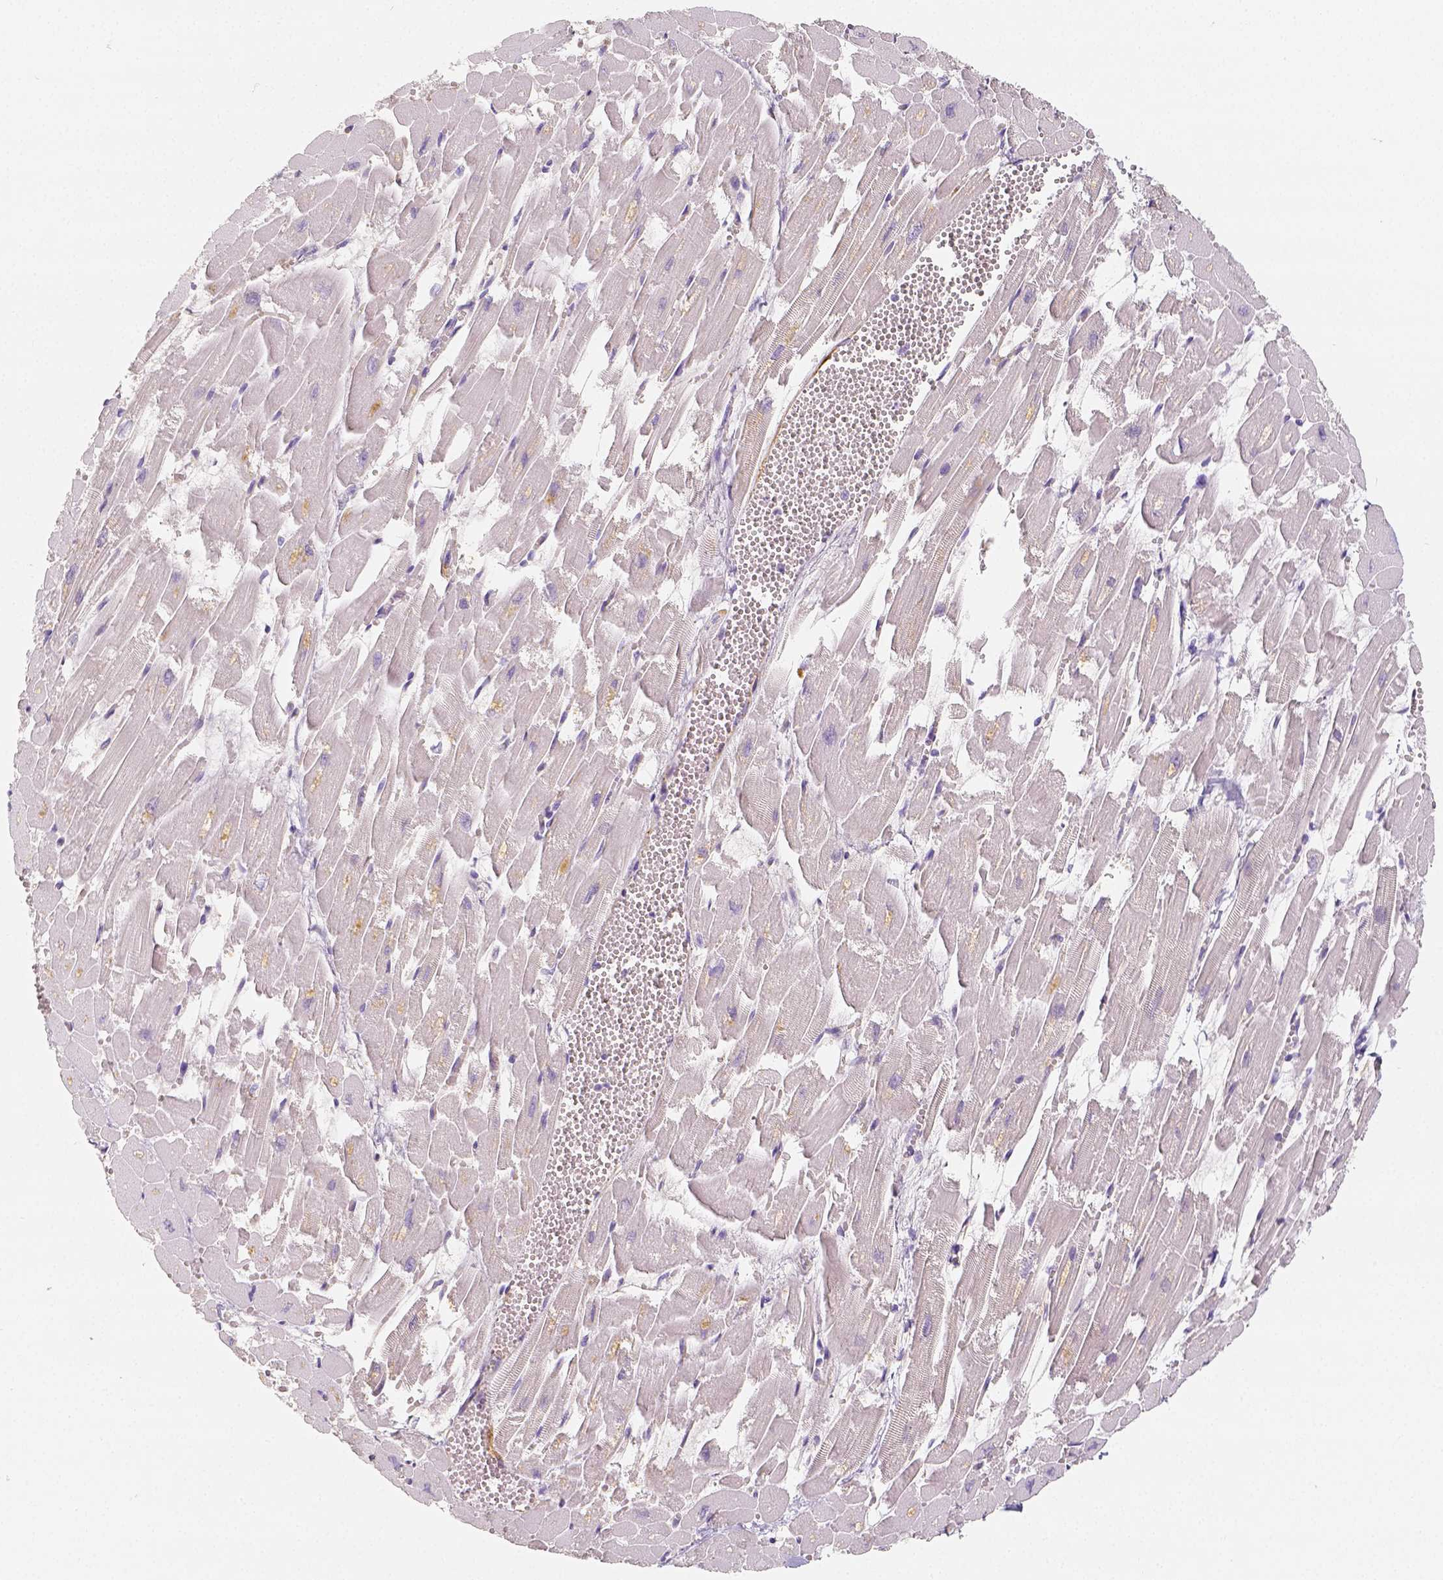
{"staining": {"intensity": "negative", "quantity": "none", "location": "none"}, "tissue": "heart muscle", "cell_type": "Cardiomyocytes", "image_type": "normal", "snomed": [{"axis": "morphology", "description": "Normal tissue, NOS"}, {"axis": "topography", "description": "Heart"}], "caption": "This is a micrograph of immunohistochemistry (IHC) staining of benign heart muscle, which shows no positivity in cardiomyocytes. (Immunohistochemistry (ihc), brightfield microscopy, high magnification).", "gene": "THY1", "patient": {"sex": "female", "age": 52}}